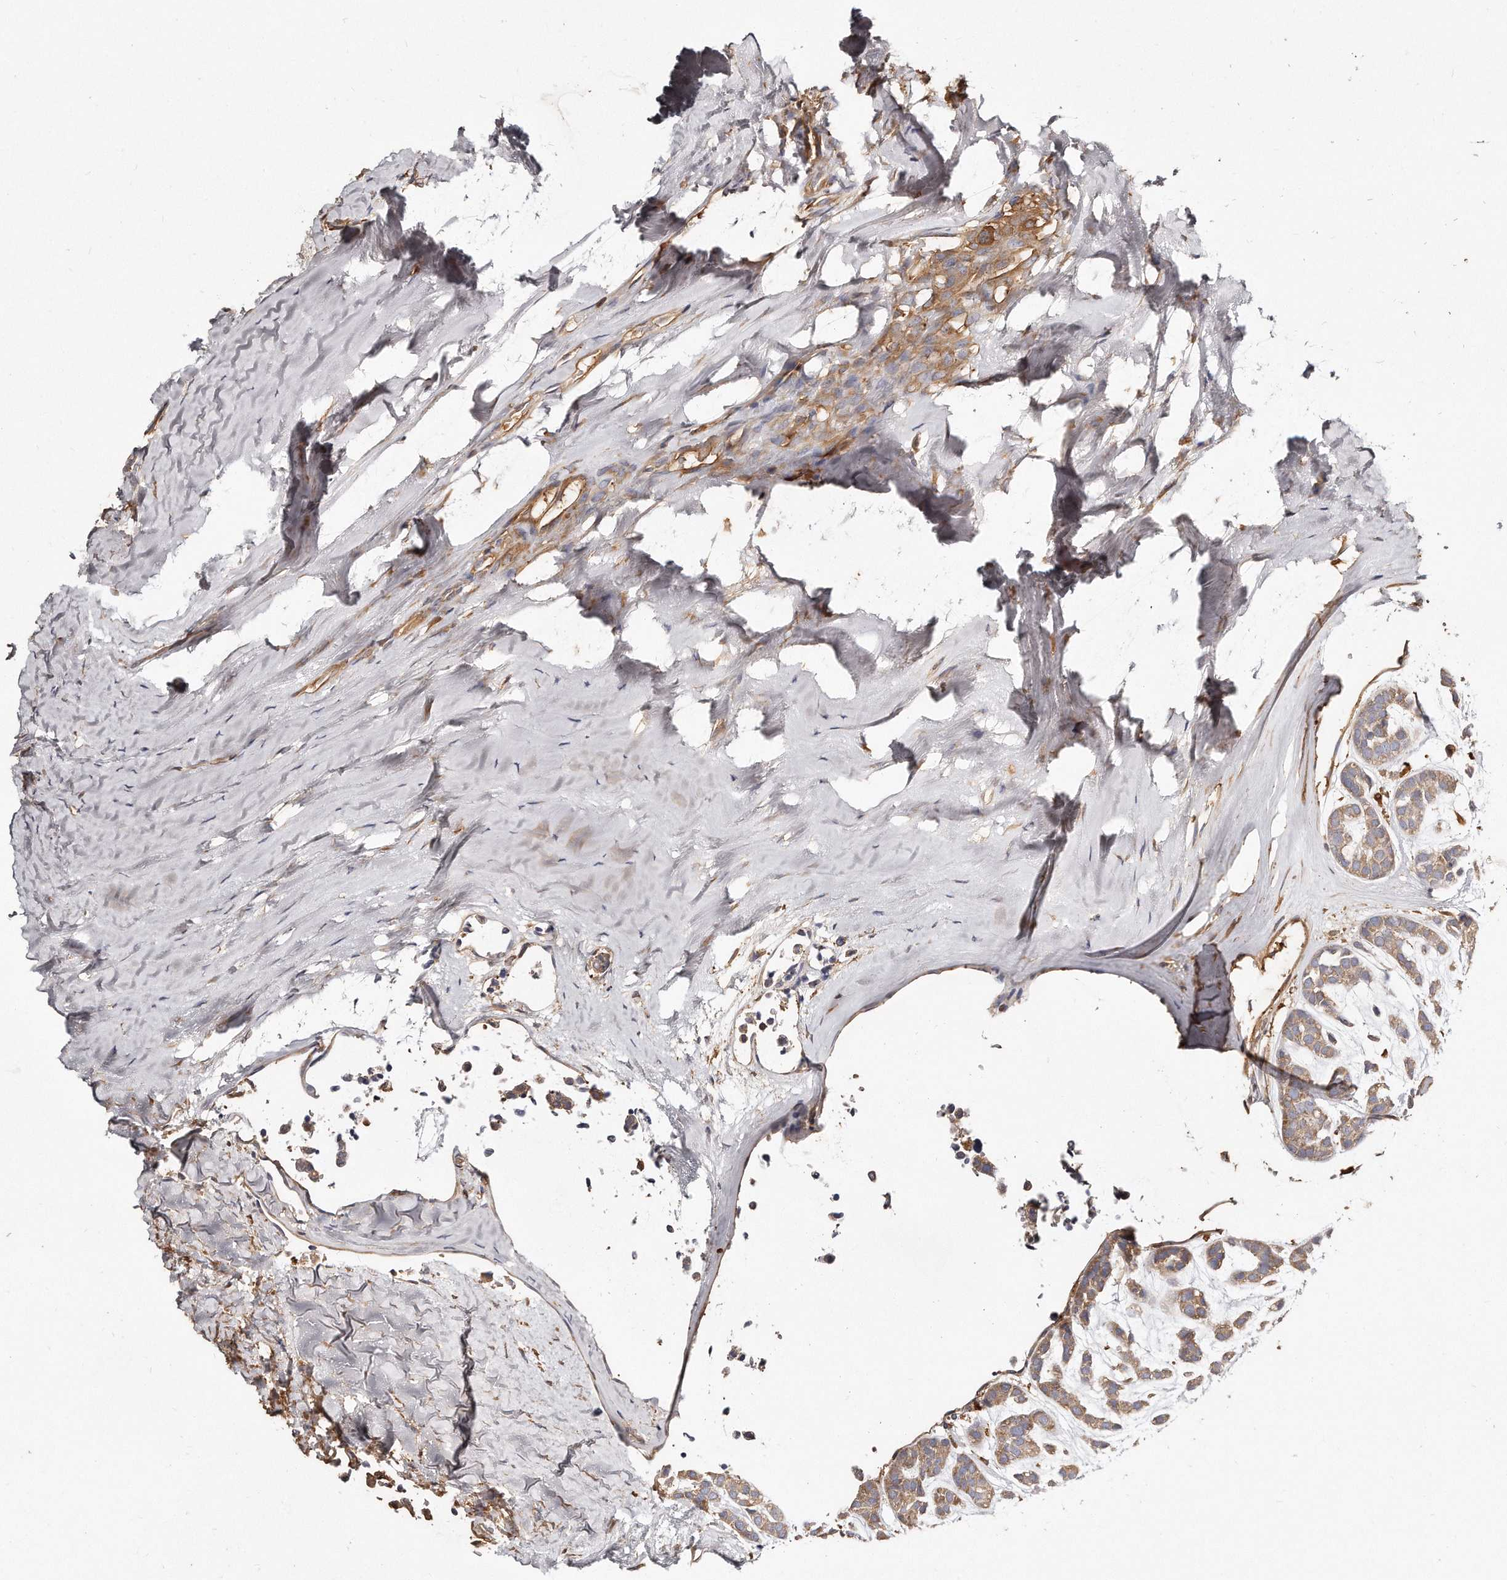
{"staining": {"intensity": "weak", "quantity": ">75%", "location": "cytoplasmic/membranous"}, "tissue": "head and neck cancer", "cell_type": "Tumor cells", "image_type": "cancer", "snomed": [{"axis": "morphology", "description": "Adenocarcinoma, NOS"}, {"axis": "morphology", "description": "Adenoma, NOS"}, {"axis": "topography", "description": "Head-Neck"}], "caption": "Weak cytoplasmic/membranous protein expression is seen in approximately >75% of tumor cells in head and neck adenocarcinoma. (IHC, brightfield microscopy, high magnification).", "gene": "CAP1", "patient": {"sex": "female", "age": 55}}